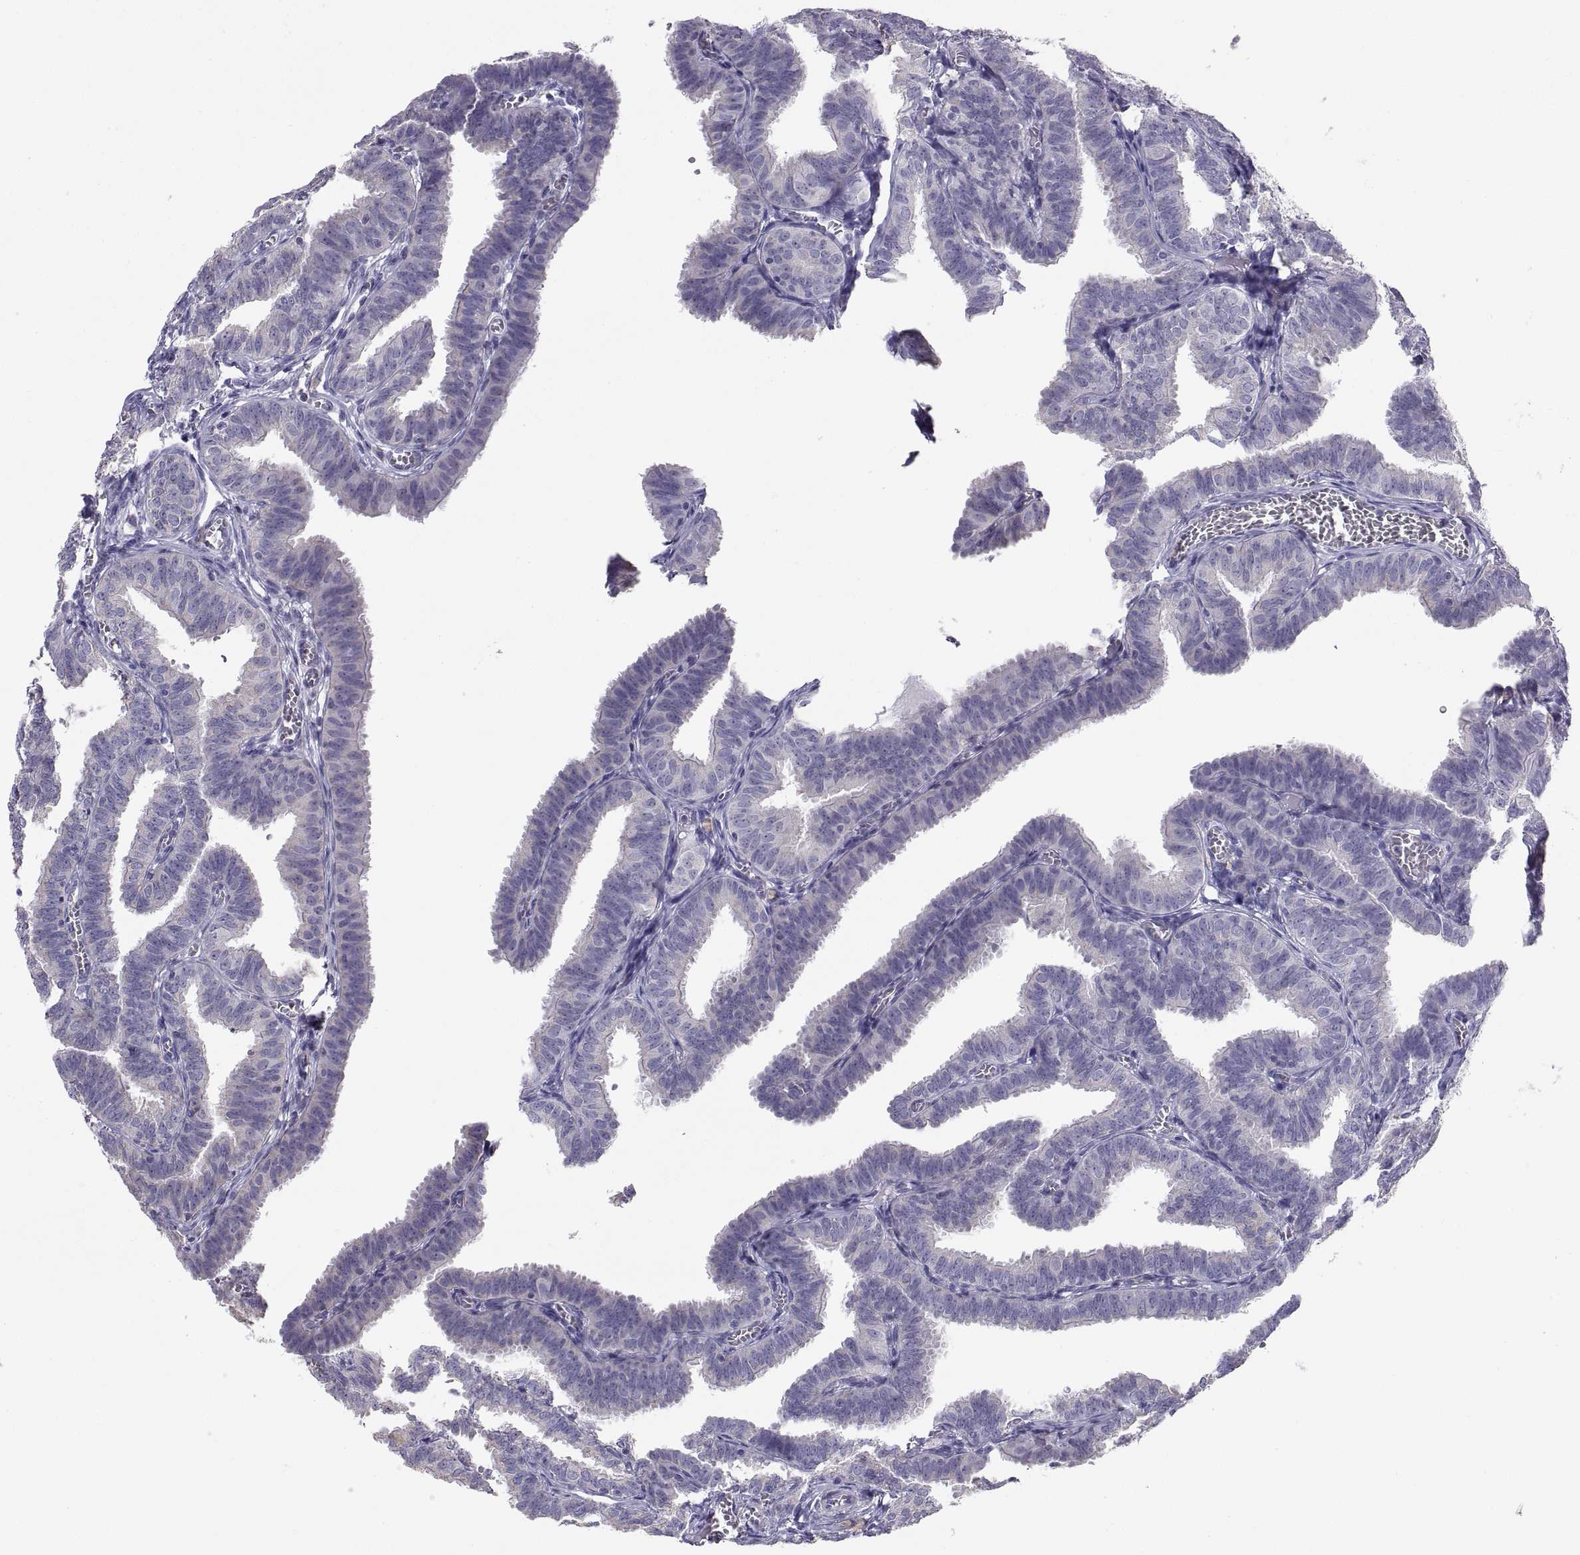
{"staining": {"intensity": "negative", "quantity": "none", "location": "none"}, "tissue": "fallopian tube", "cell_type": "Glandular cells", "image_type": "normal", "snomed": [{"axis": "morphology", "description": "Normal tissue, NOS"}, {"axis": "topography", "description": "Fallopian tube"}], "caption": "Immunohistochemistry of normal fallopian tube demonstrates no staining in glandular cells. (DAB (3,3'-diaminobenzidine) immunohistochemistry visualized using brightfield microscopy, high magnification).", "gene": "TNNC1", "patient": {"sex": "female", "age": 25}}